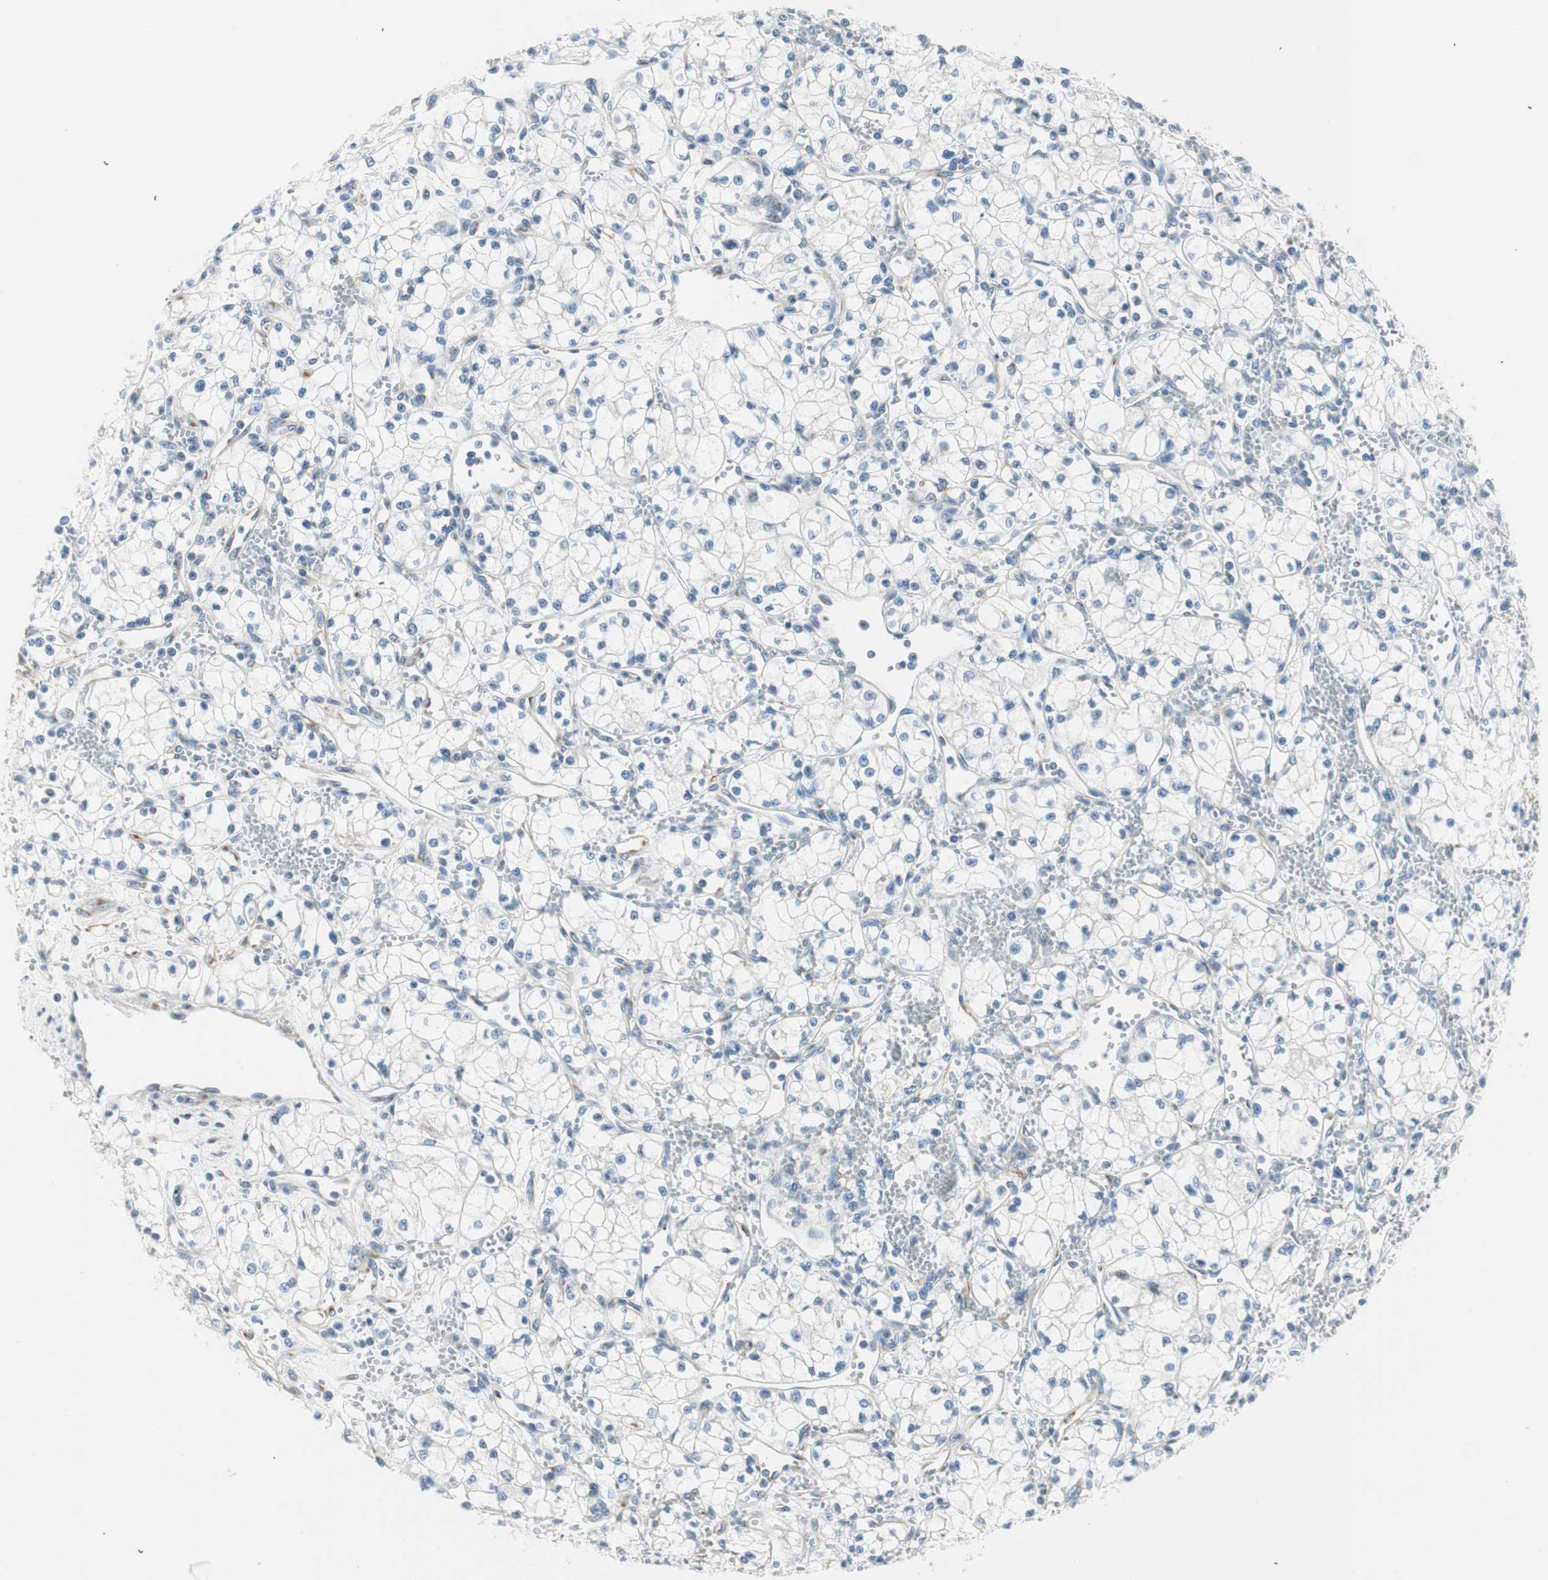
{"staining": {"intensity": "negative", "quantity": "none", "location": "none"}, "tissue": "renal cancer", "cell_type": "Tumor cells", "image_type": "cancer", "snomed": [{"axis": "morphology", "description": "Normal tissue, NOS"}, {"axis": "morphology", "description": "Adenocarcinoma, NOS"}, {"axis": "topography", "description": "Kidney"}], "caption": "Tumor cells are negative for protein expression in human renal adenocarcinoma. Nuclei are stained in blue.", "gene": "TMF1", "patient": {"sex": "male", "age": 59}}